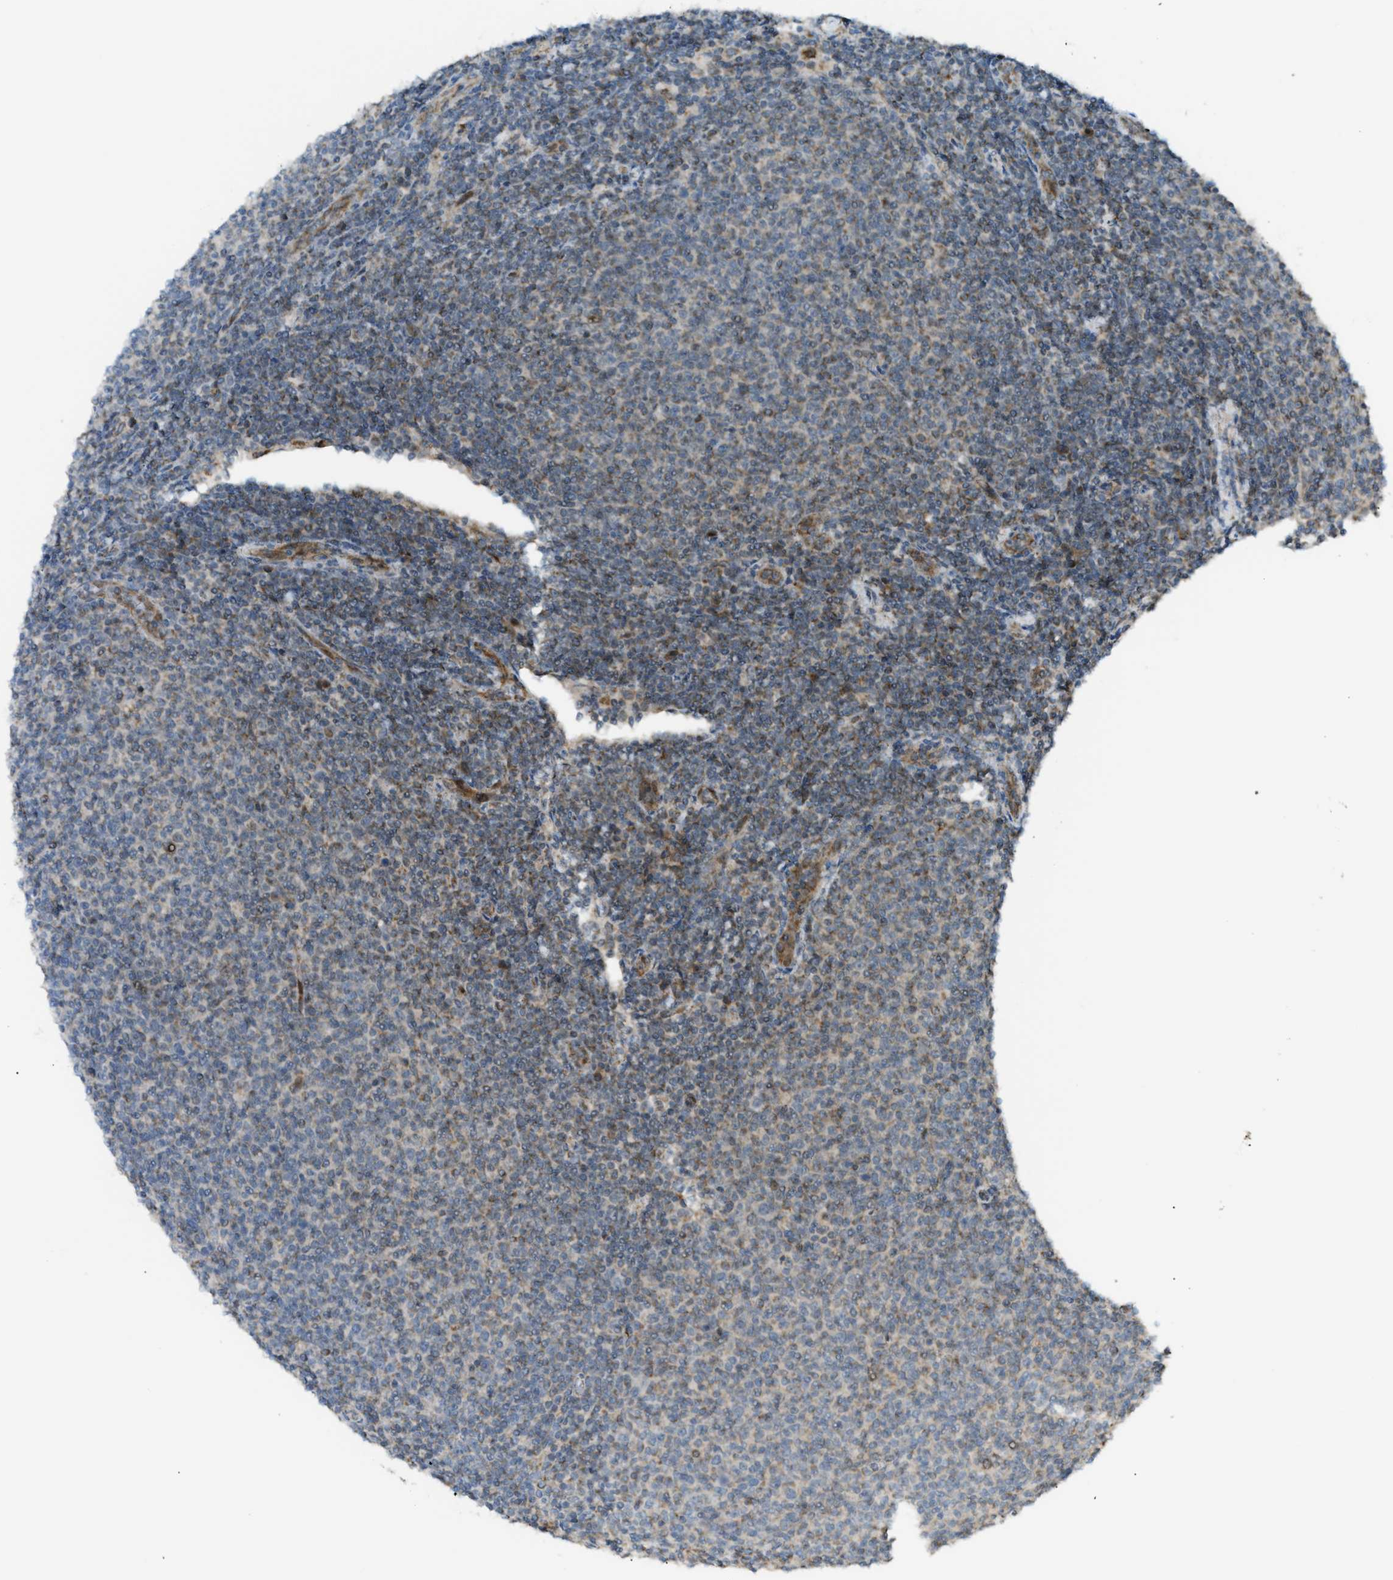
{"staining": {"intensity": "weak", "quantity": "<25%", "location": "nuclear"}, "tissue": "lymphoma", "cell_type": "Tumor cells", "image_type": "cancer", "snomed": [{"axis": "morphology", "description": "Malignant lymphoma, non-Hodgkin's type, Low grade"}, {"axis": "topography", "description": "Lymph node"}], "caption": "An immunohistochemistry (IHC) image of lymphoma is shown. There is no staining in tumor cells of lymphoma.", "gene": "CCDC186", "patient": {"sex": "male", "age": 66}}